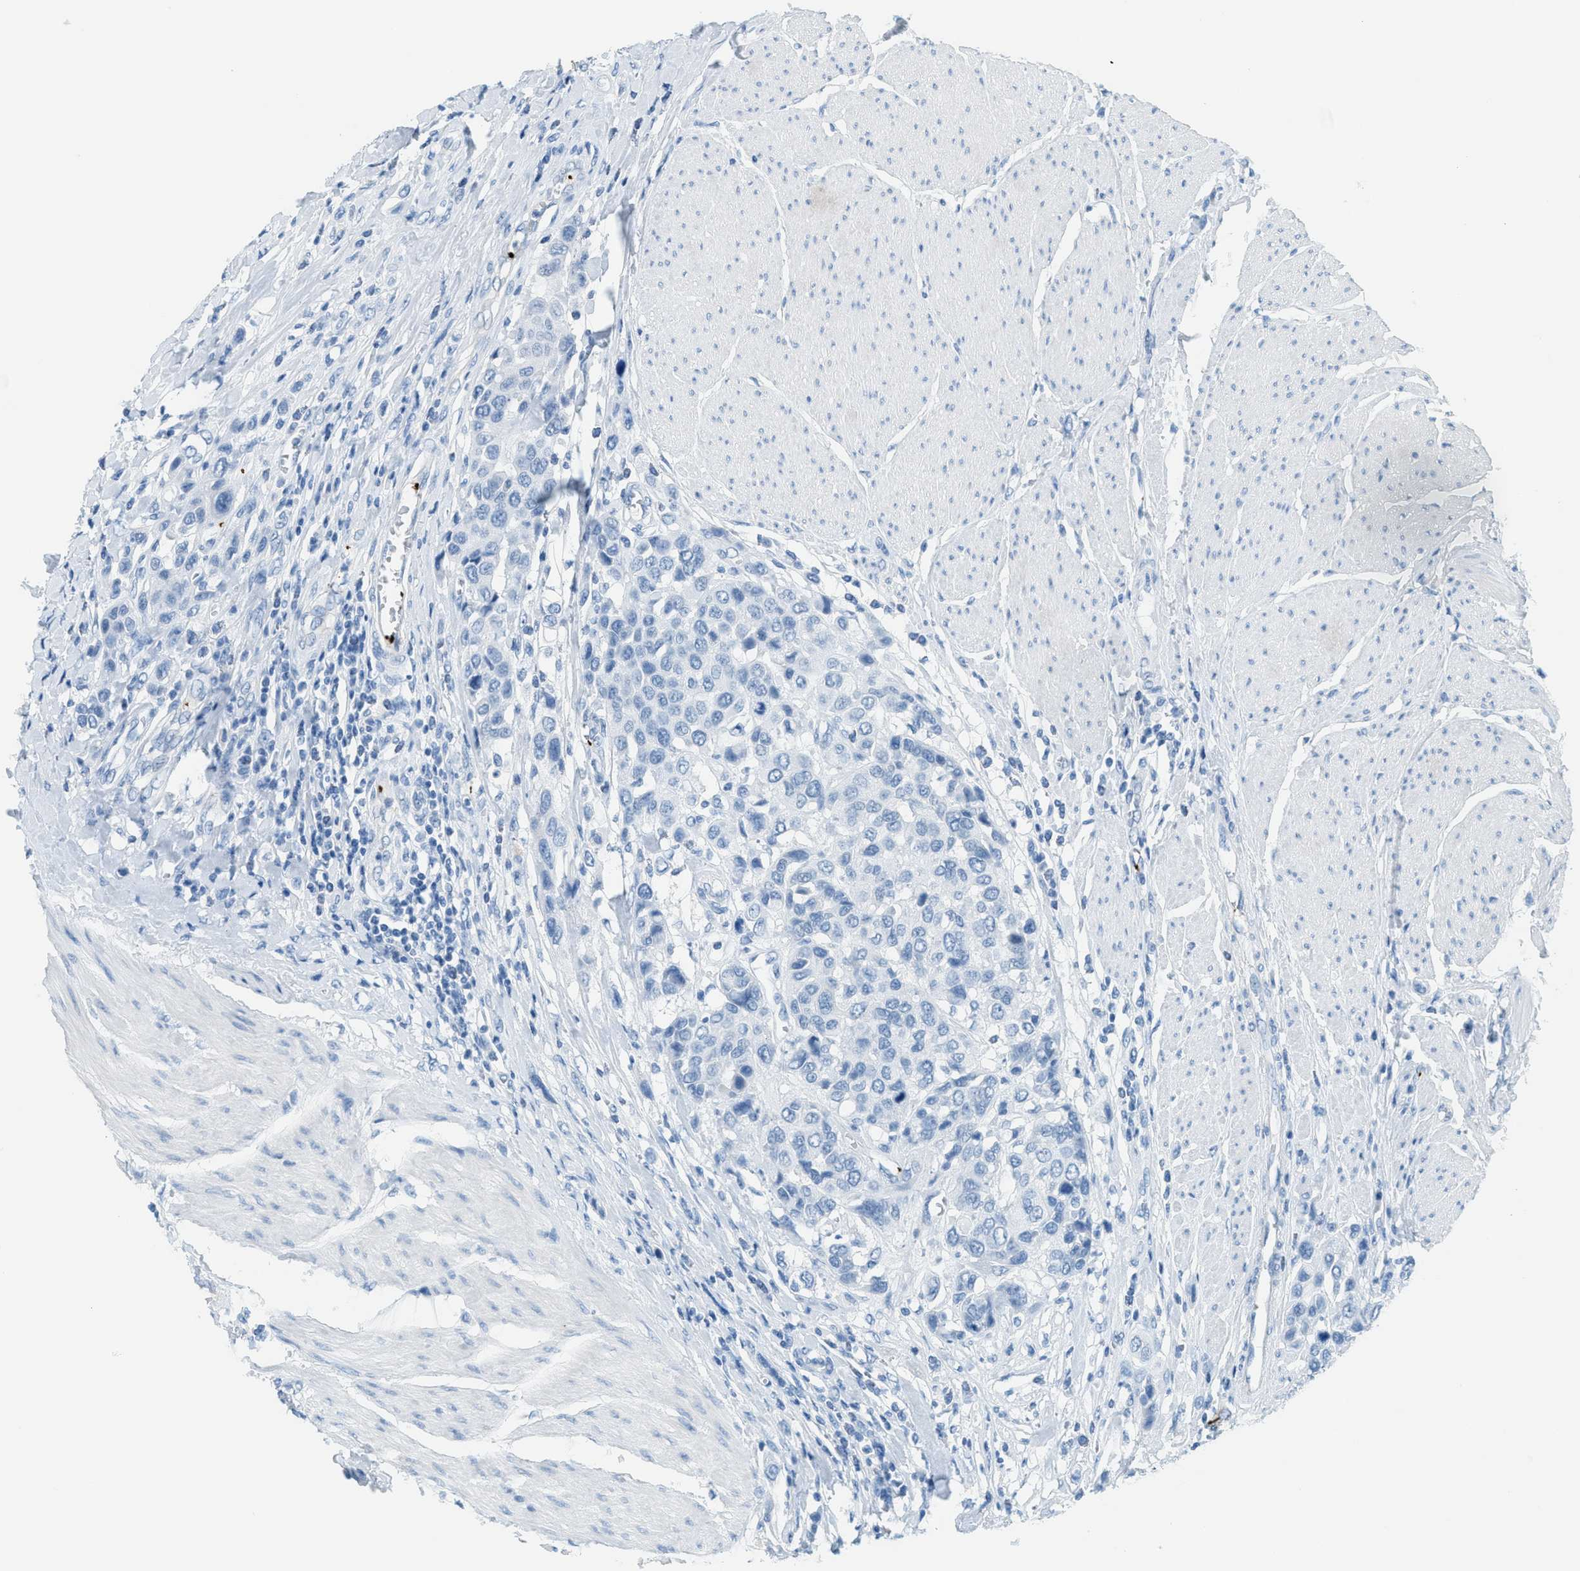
{"staining": {"intensity": "negative", "quantity": "none", "location": "none"}, "tissue": "urothelial cancer", "cell_type": "Tumor cells", "image_type": "cancer", "snomed": [{"axis": "morphology", "description": "Urothelial carcinoma, High grade"}, {"axis": "topography", "description": "Urinary bladder"}], "caption": "The micrograph demonstrates no significant positivity in tumor cells of urothelial carcinoma (high-grade).", "gene": "PPBP", "patient": {"sex": "male", "age": 50}}